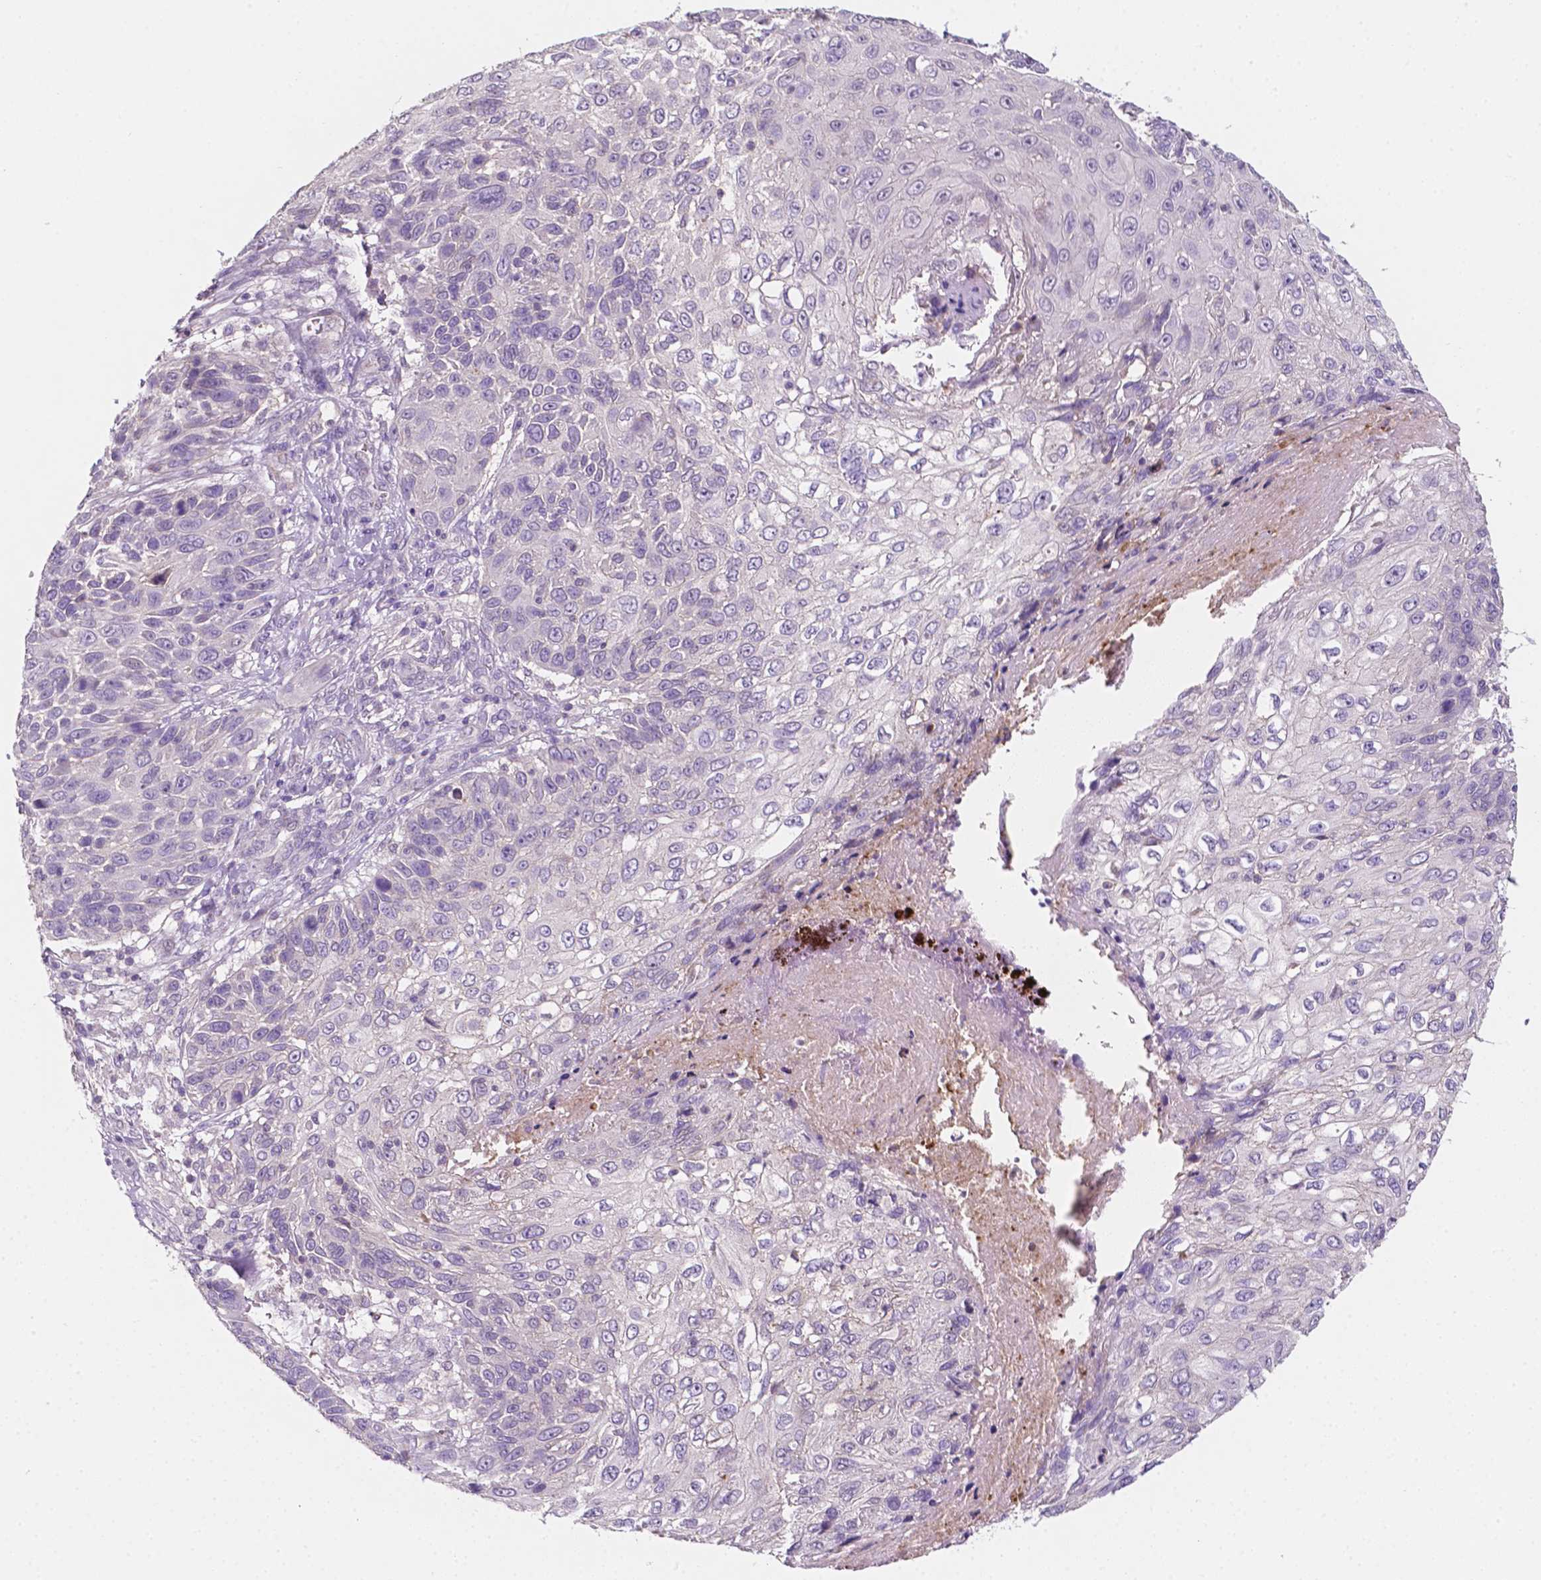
{"staining": {"intensity": "negative", "quantity": "none", "location": "none"}, "tissue": "skin cancer", "cell_type": "Tumor cells", "image_type": "cancer", "snomed": [{"axis": "morphology", "description": "Squamous cell carcinoma, NOS"}, {"axis": "topography", "description": "Skin"}], "caption": "Micrograph shows no protein positivity in tumor cells of squamous cell carcinoma (skin) tissue.", "gene": "EGFR", "patient": {"sex": "male", "age": 92}}